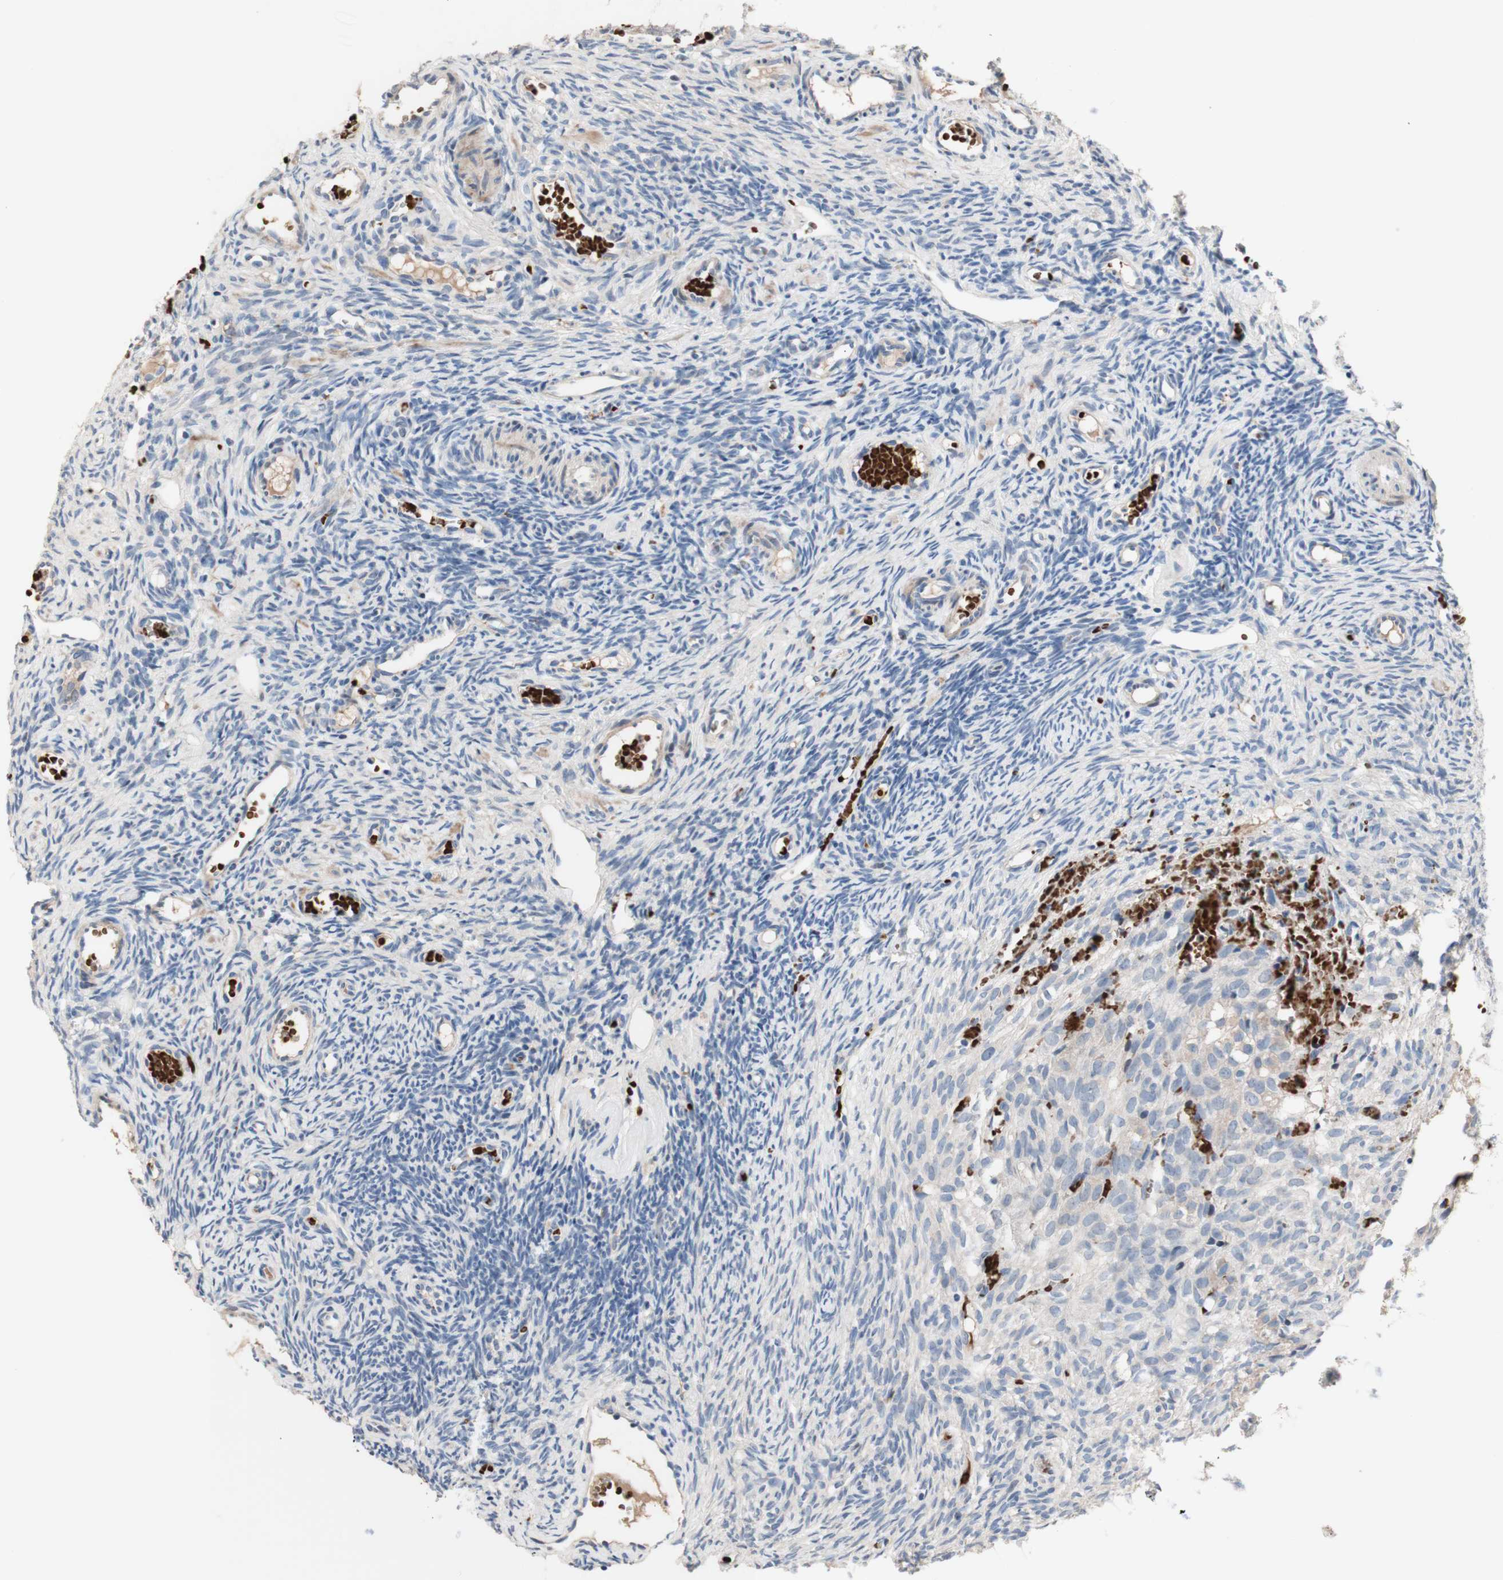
{"staining": {"intensity": "negative", "quantity": "none", "location": "none"}, "tissue": "ovary", "cell_type": "Ovarian stroma cells", "image_type": "normal", "snomed": [{"axis": "morphology", "description": "Normal tissue, NOS"}, {"axis": "topography", "description": "Ovary"}], "caption": "The photomicrograph reveals no significant positivity in ovarian stroma cells of ovary. (Brightfield microscopy of DAB immunohistochemistry at high magnification).", "gene": "CDON", "patient": {"sex": "female", "age": 35}}